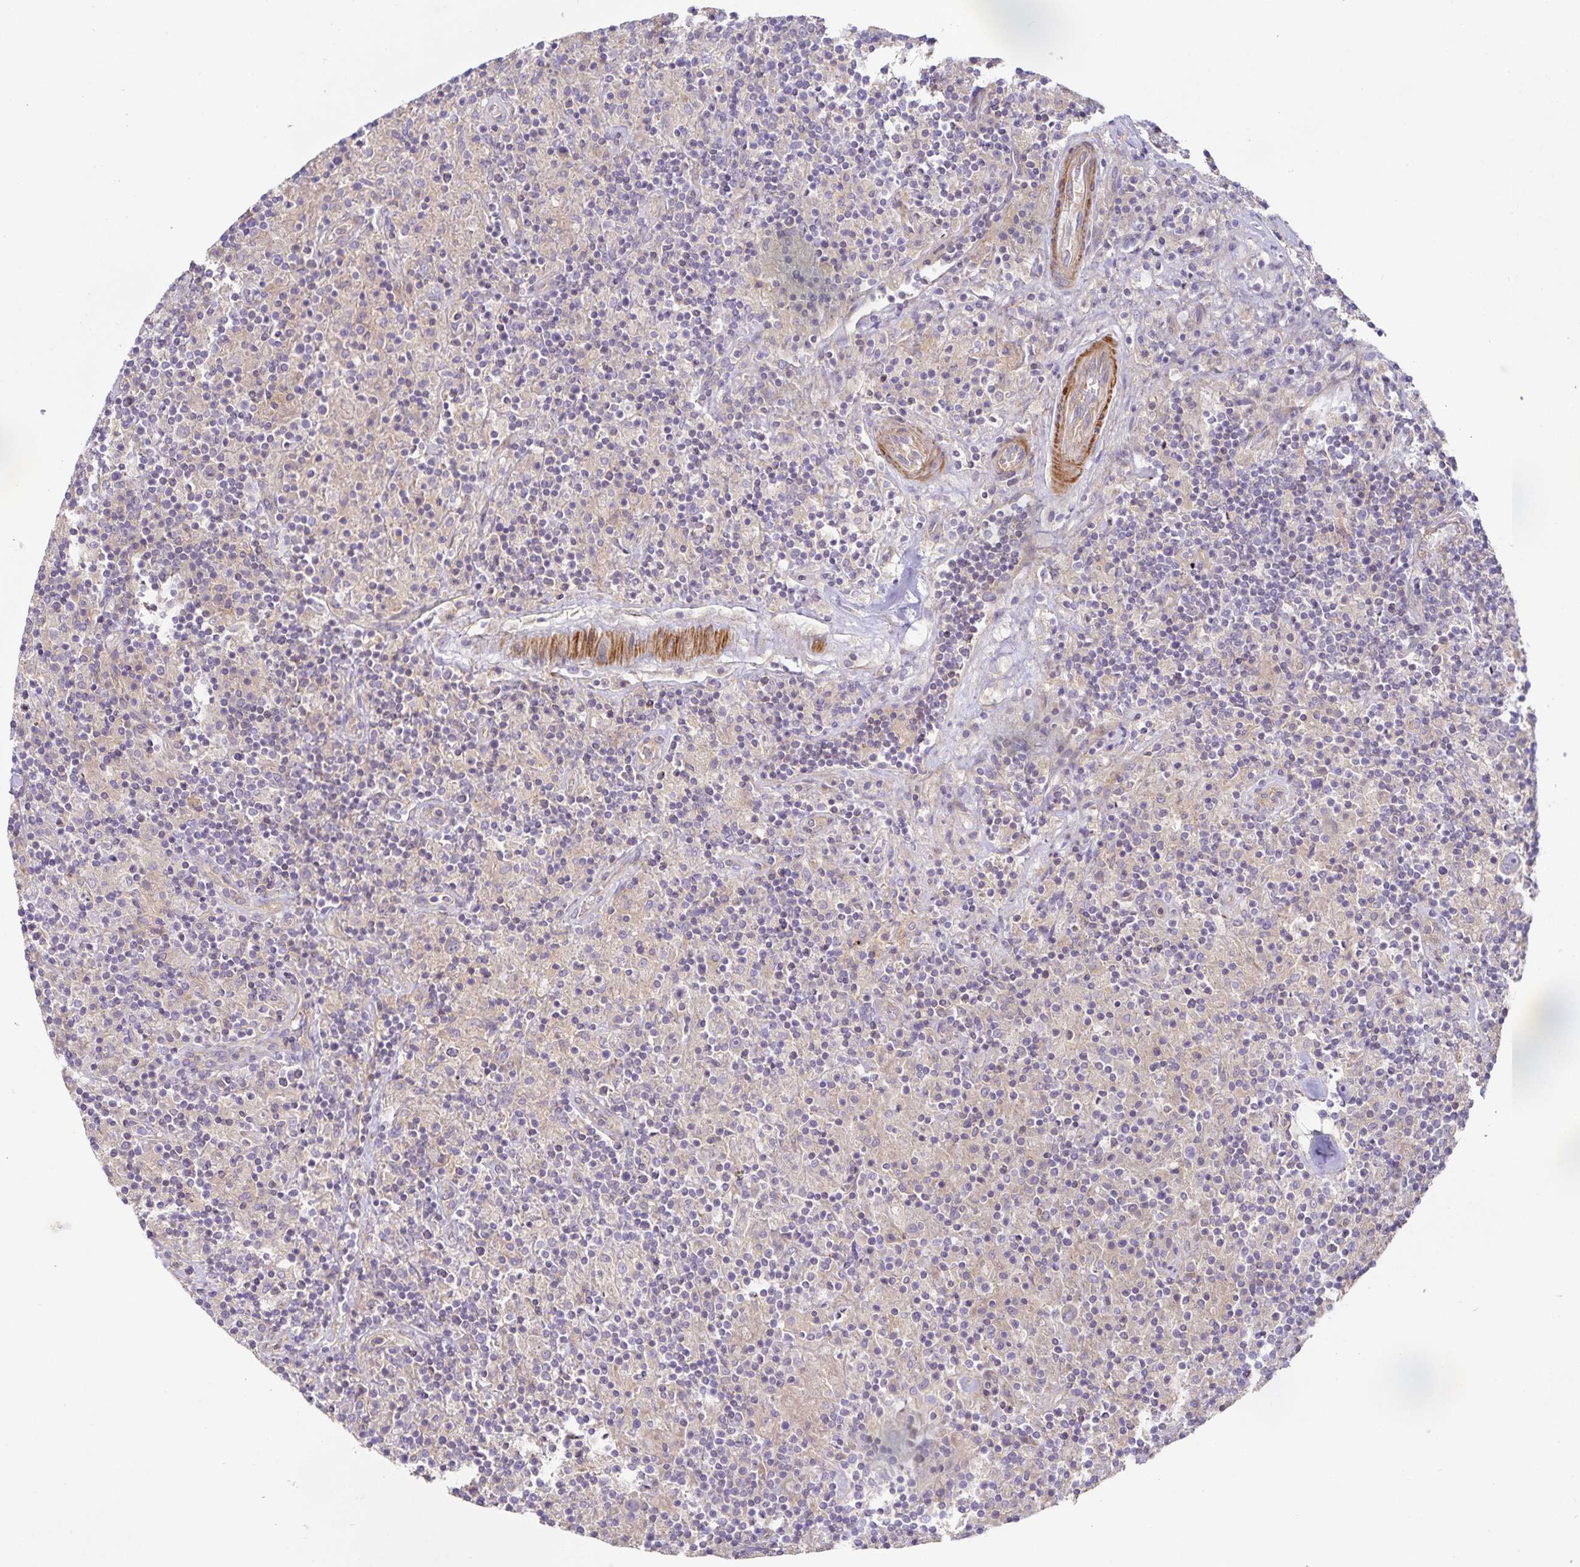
{"staining": {"intensity": "negative", "quantity": "none", "location": "none"}, "tissue": "lymphoma", "cell_type": "Tumor cells", "image_type": "cancer", "snomed": [{"axis": "morphology", "description": "Hodgkin's disease, NOS"}, {"axis": "topography", "description": "Lymph node"}], "caption": "This is a micrograph of immunohistochemistry staining of lymphoma, which shows no positivity in tumor cells.", "gene": "METTL22", "patient": {"sex": "male", "age": 70}}